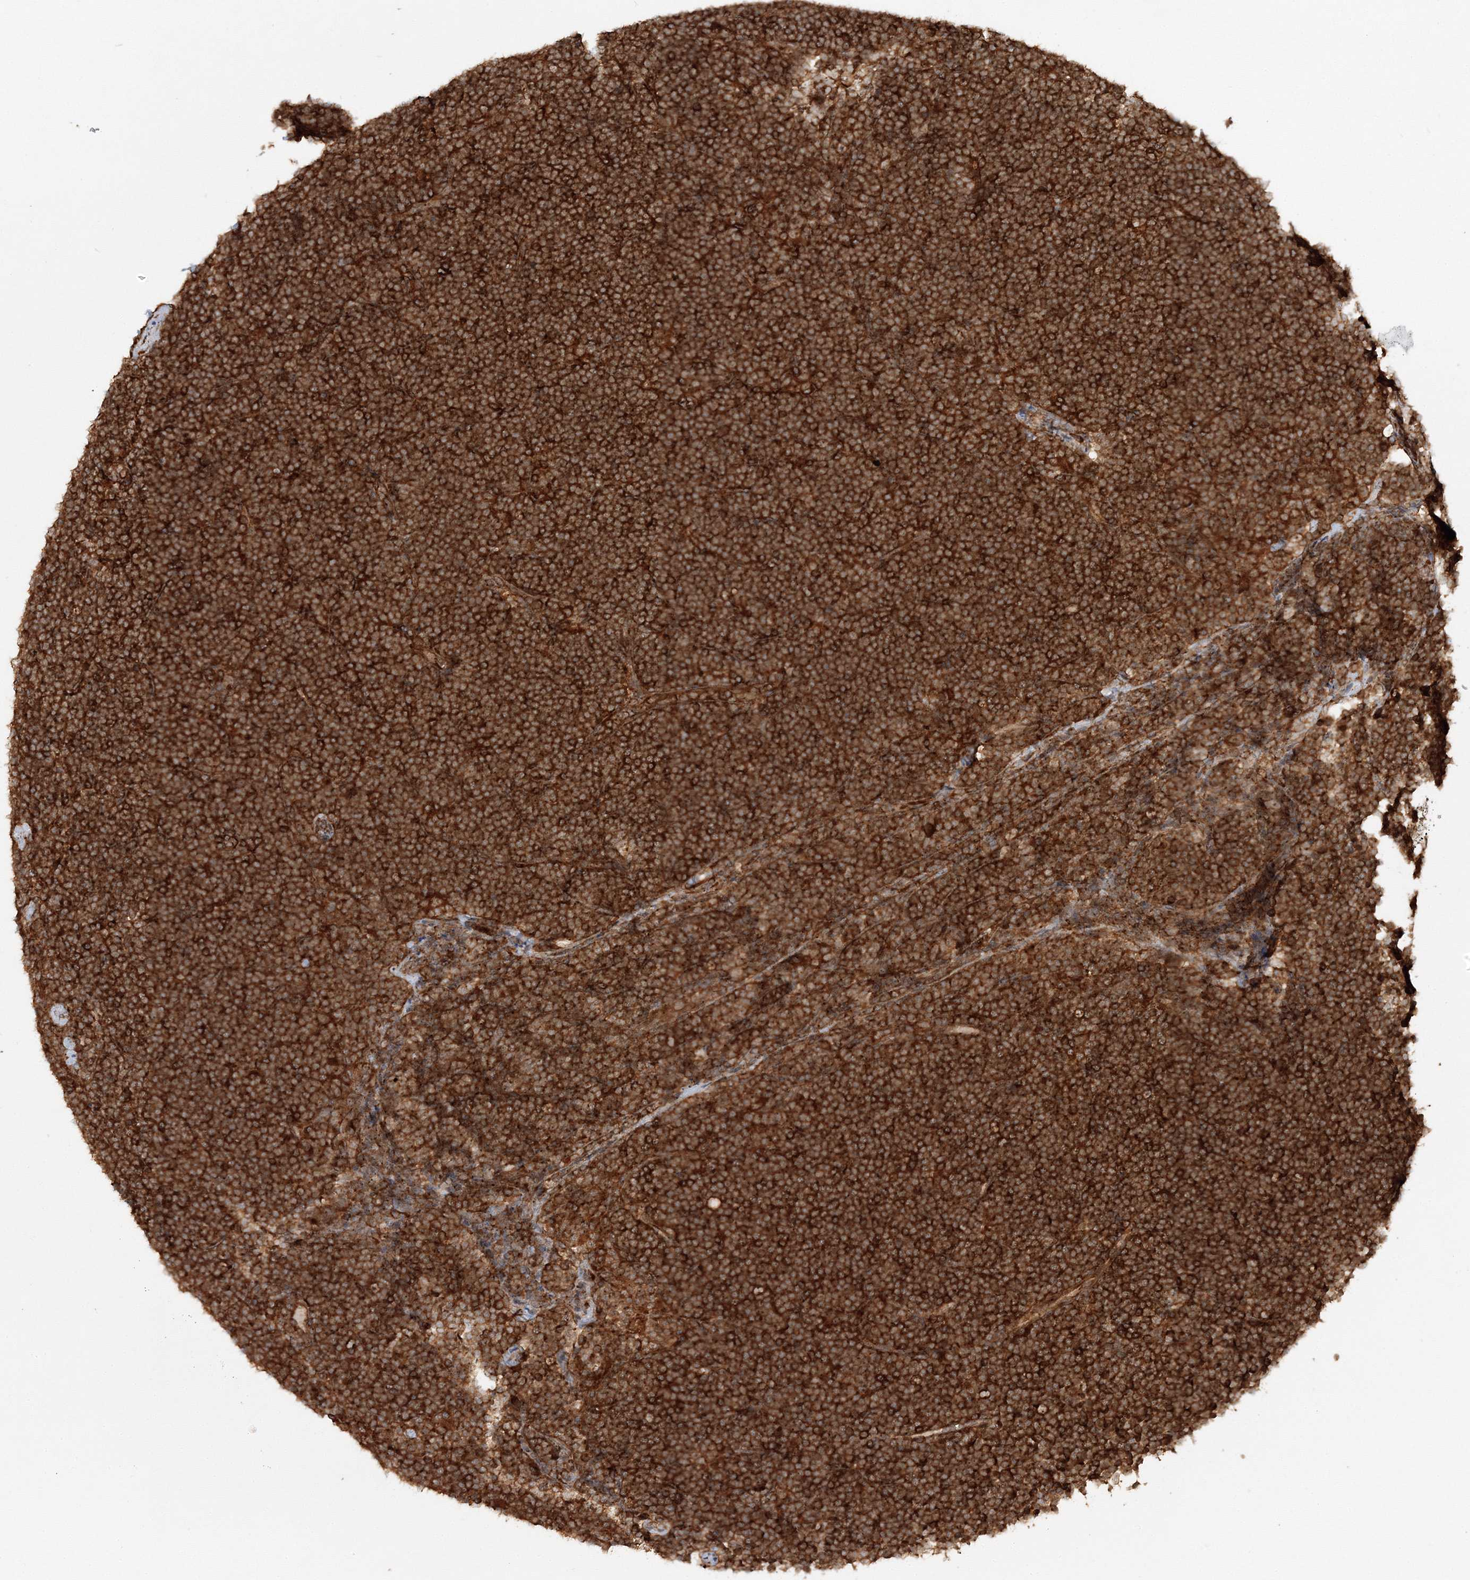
{"staining": {"intensity": "strong", "quantity": ">75%", "location": "cytoplasmic/membranous"}, "tissue": "lymphoma", "cell_type": "Tumor cells", "image_type": "cancer", "snomed": [{"axis": "morphology", "description": "Malignant lymphoma, non-Hodgkin's type, High grade"}, {"axis": "topography", "description": "Lymph node"}], "caption": "A high amount of strong cytoplasmic/membranous expression is present in about >75% of tumor cells in high-grade malignant lymphoma, non-Hodgkin's type tissue.", "gene": "WDR37", "patient": {"sex": "male", "age": 13}}